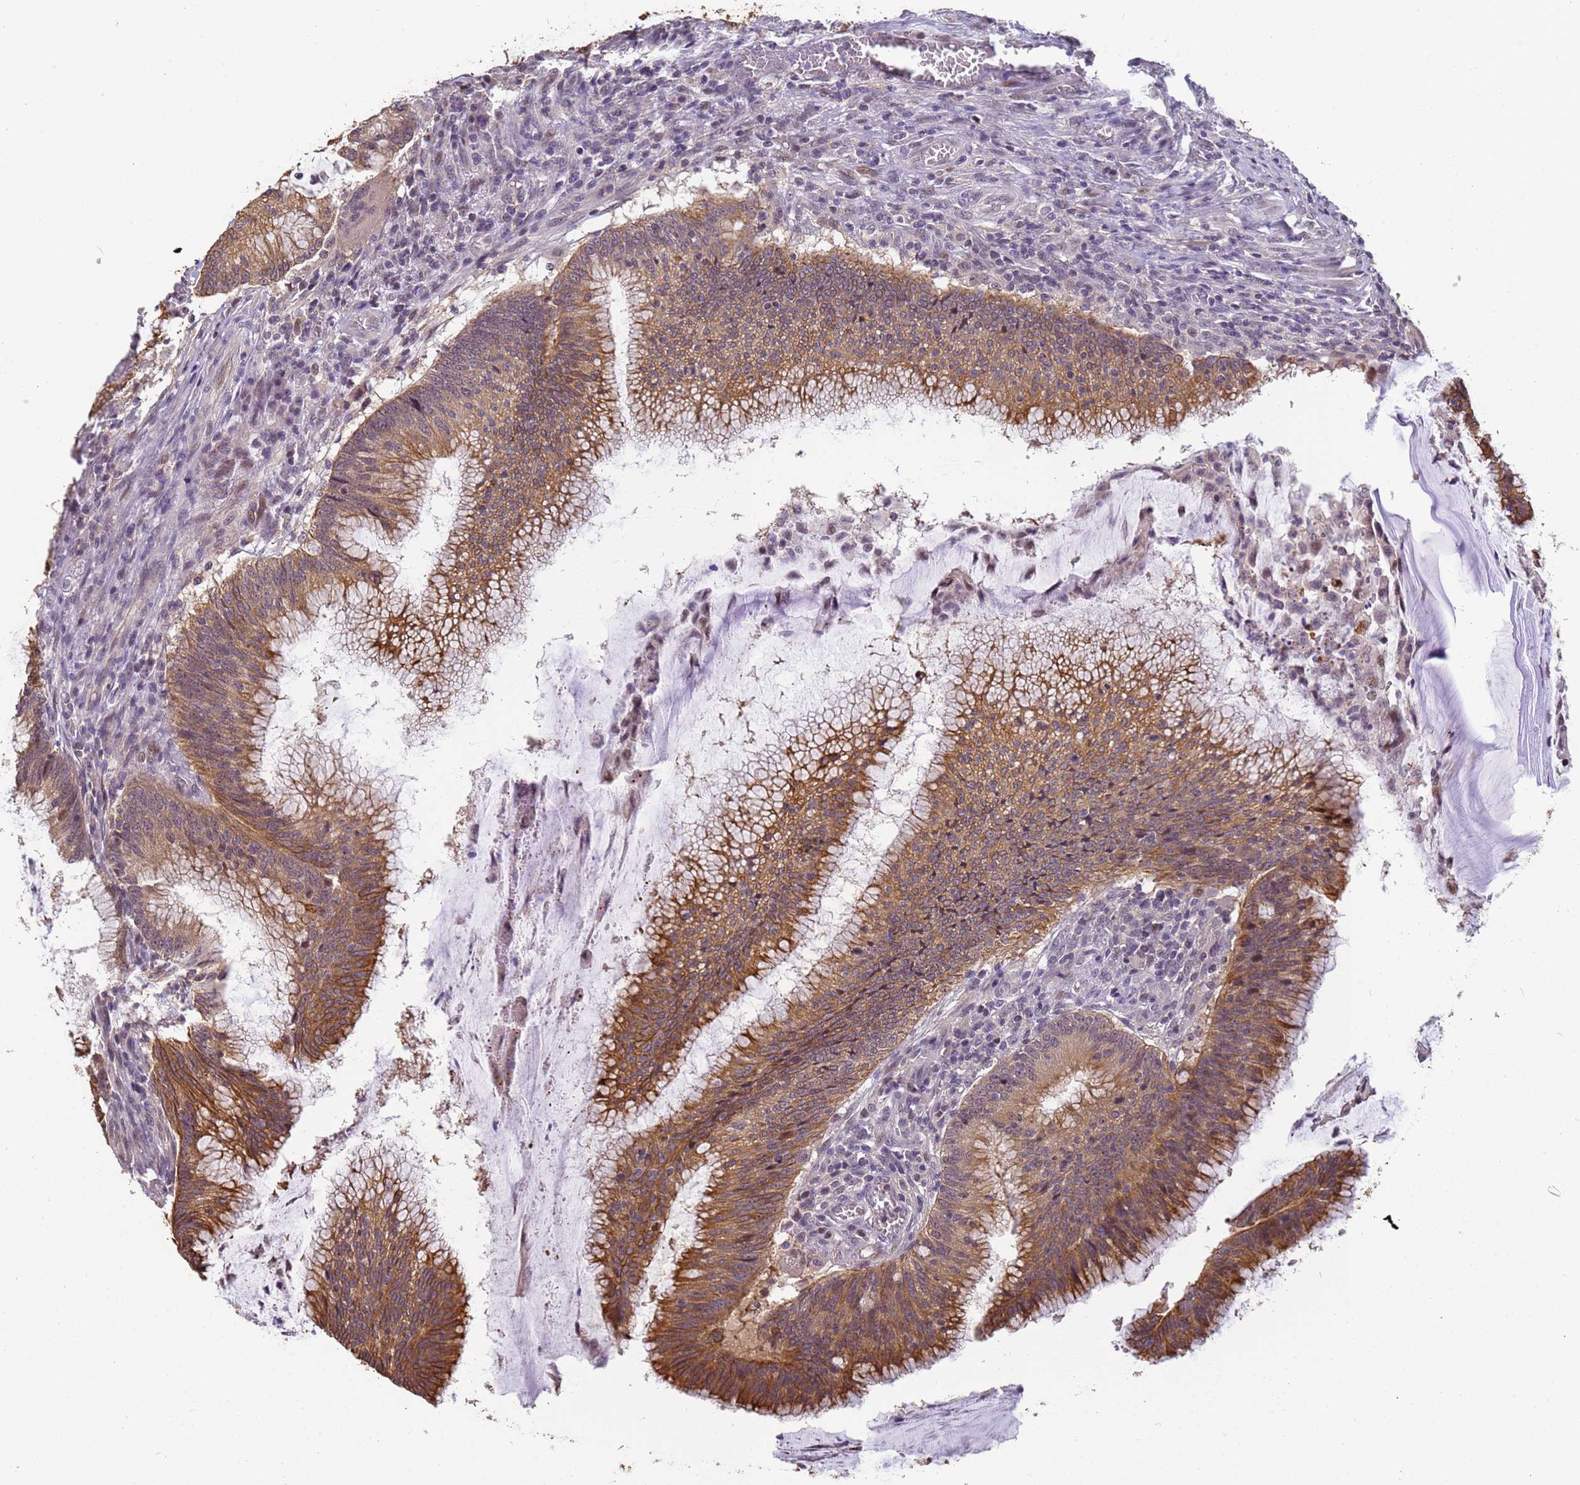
{"staining": {"intensity": "moderate", "quantity": ">75%", "location": "cytoplasmic/membranous"}, "tissue": "colorectal cancer", "cell_type": "Tumor cells", "image_type": "cancer", "snomed": [{"axis": "morphology", "description": "Adenocarcinoma, NOS"}, {"axis": "topography", "description": "Rectum"}], "caption": "Tumor cells reveal medium levels of moderate cytoplasmic/membranous positivity in approximately >75% of cells in human colorectal cancer.", "gene": "VWA3A", "patient": {"sex": "female", "age": 77}}